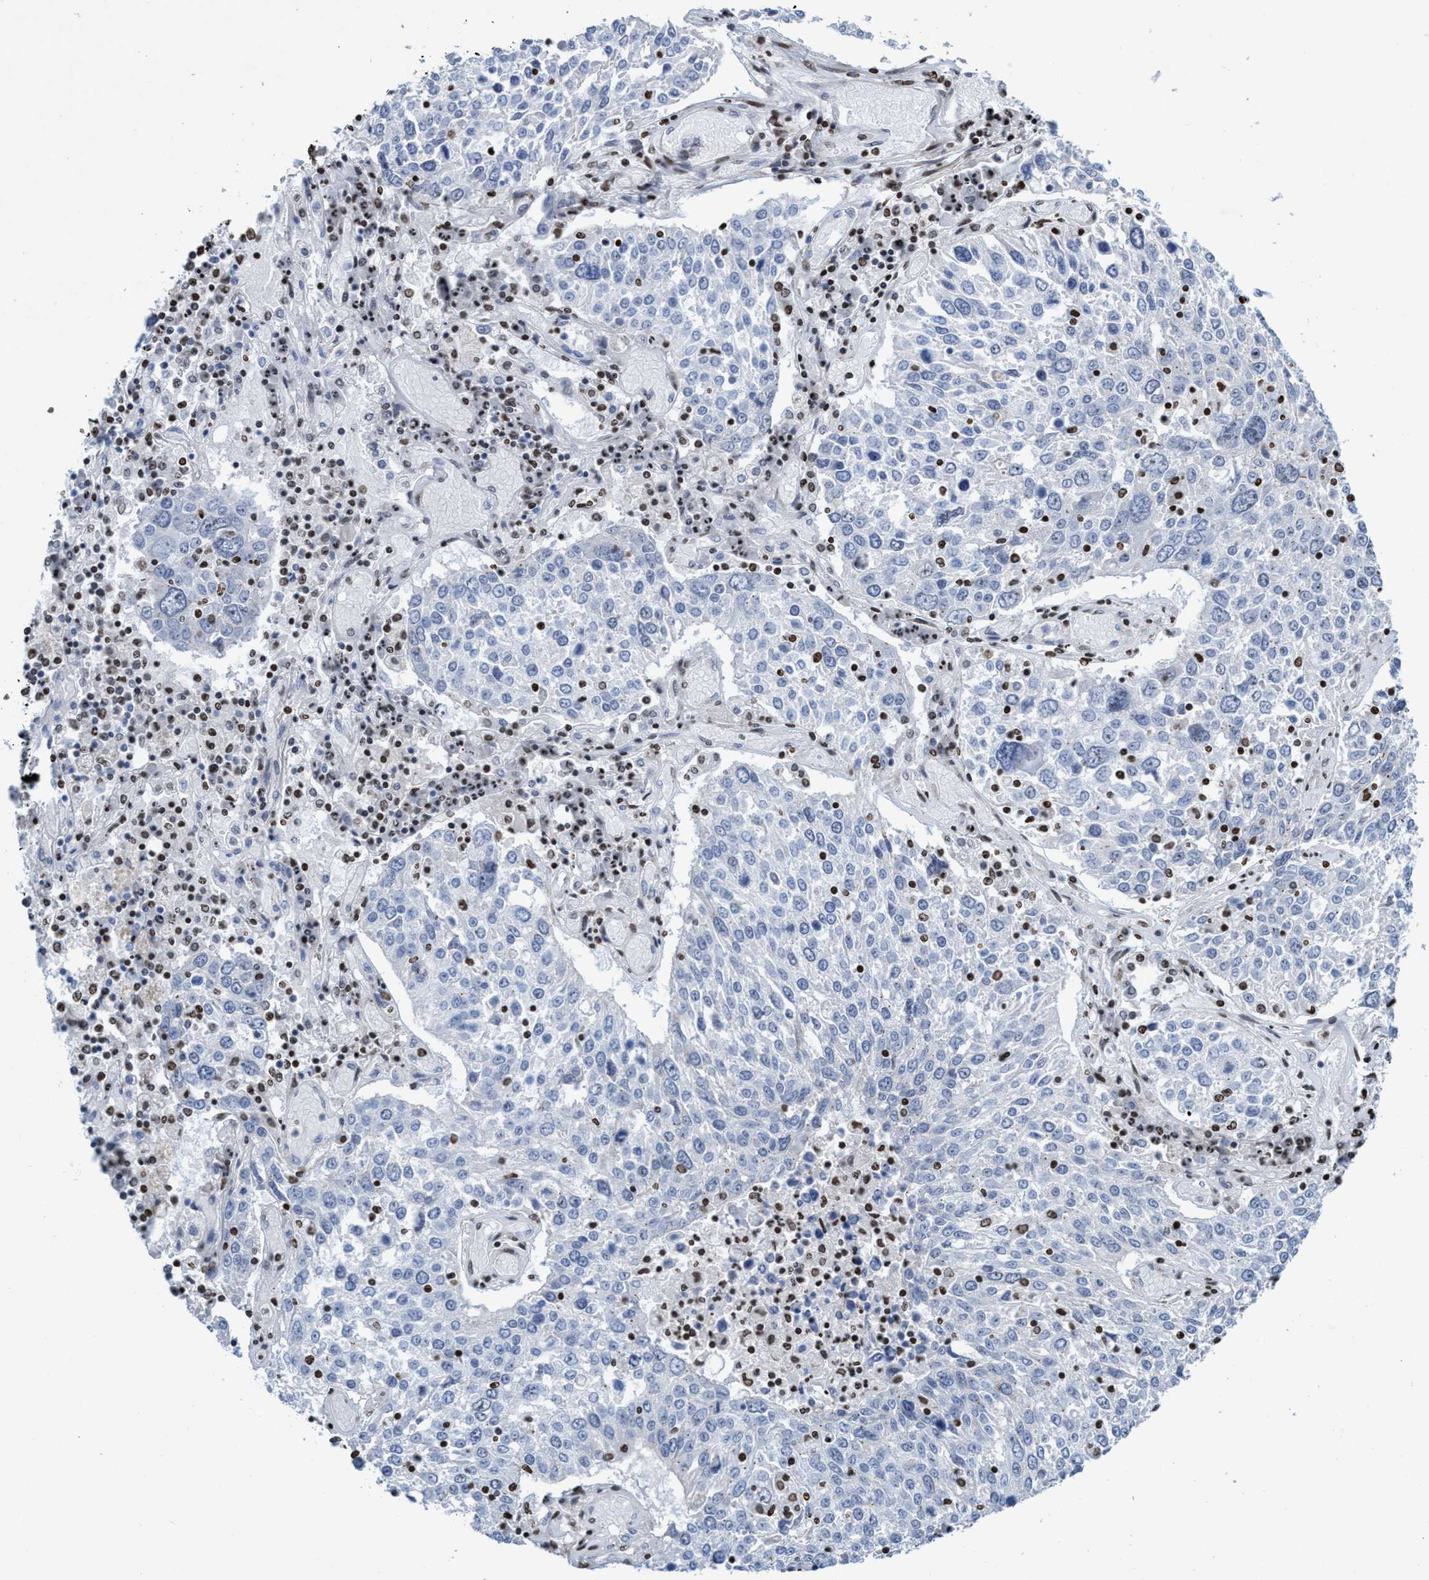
{"staining": {"intensity": "negative", "quantity": "none", "location": "none"}, "tissue": "lung cancer", "cell_type": "Tumor cells", "image_type": "cancer", "snomed": [{"axis": "morphology", "description": "Squamous cell carcinoma, NOS"}, {"axis": "topography", "description": "Lung"}], "caption": "A high-resolution photomicrograph shows immunohistochemistry staining of lung cancer (squamous cell carcinoma), which reveals no significant staining in tumor cells.", "gene": "CBX2", "patient": {"sex": "male", "age": 65}}